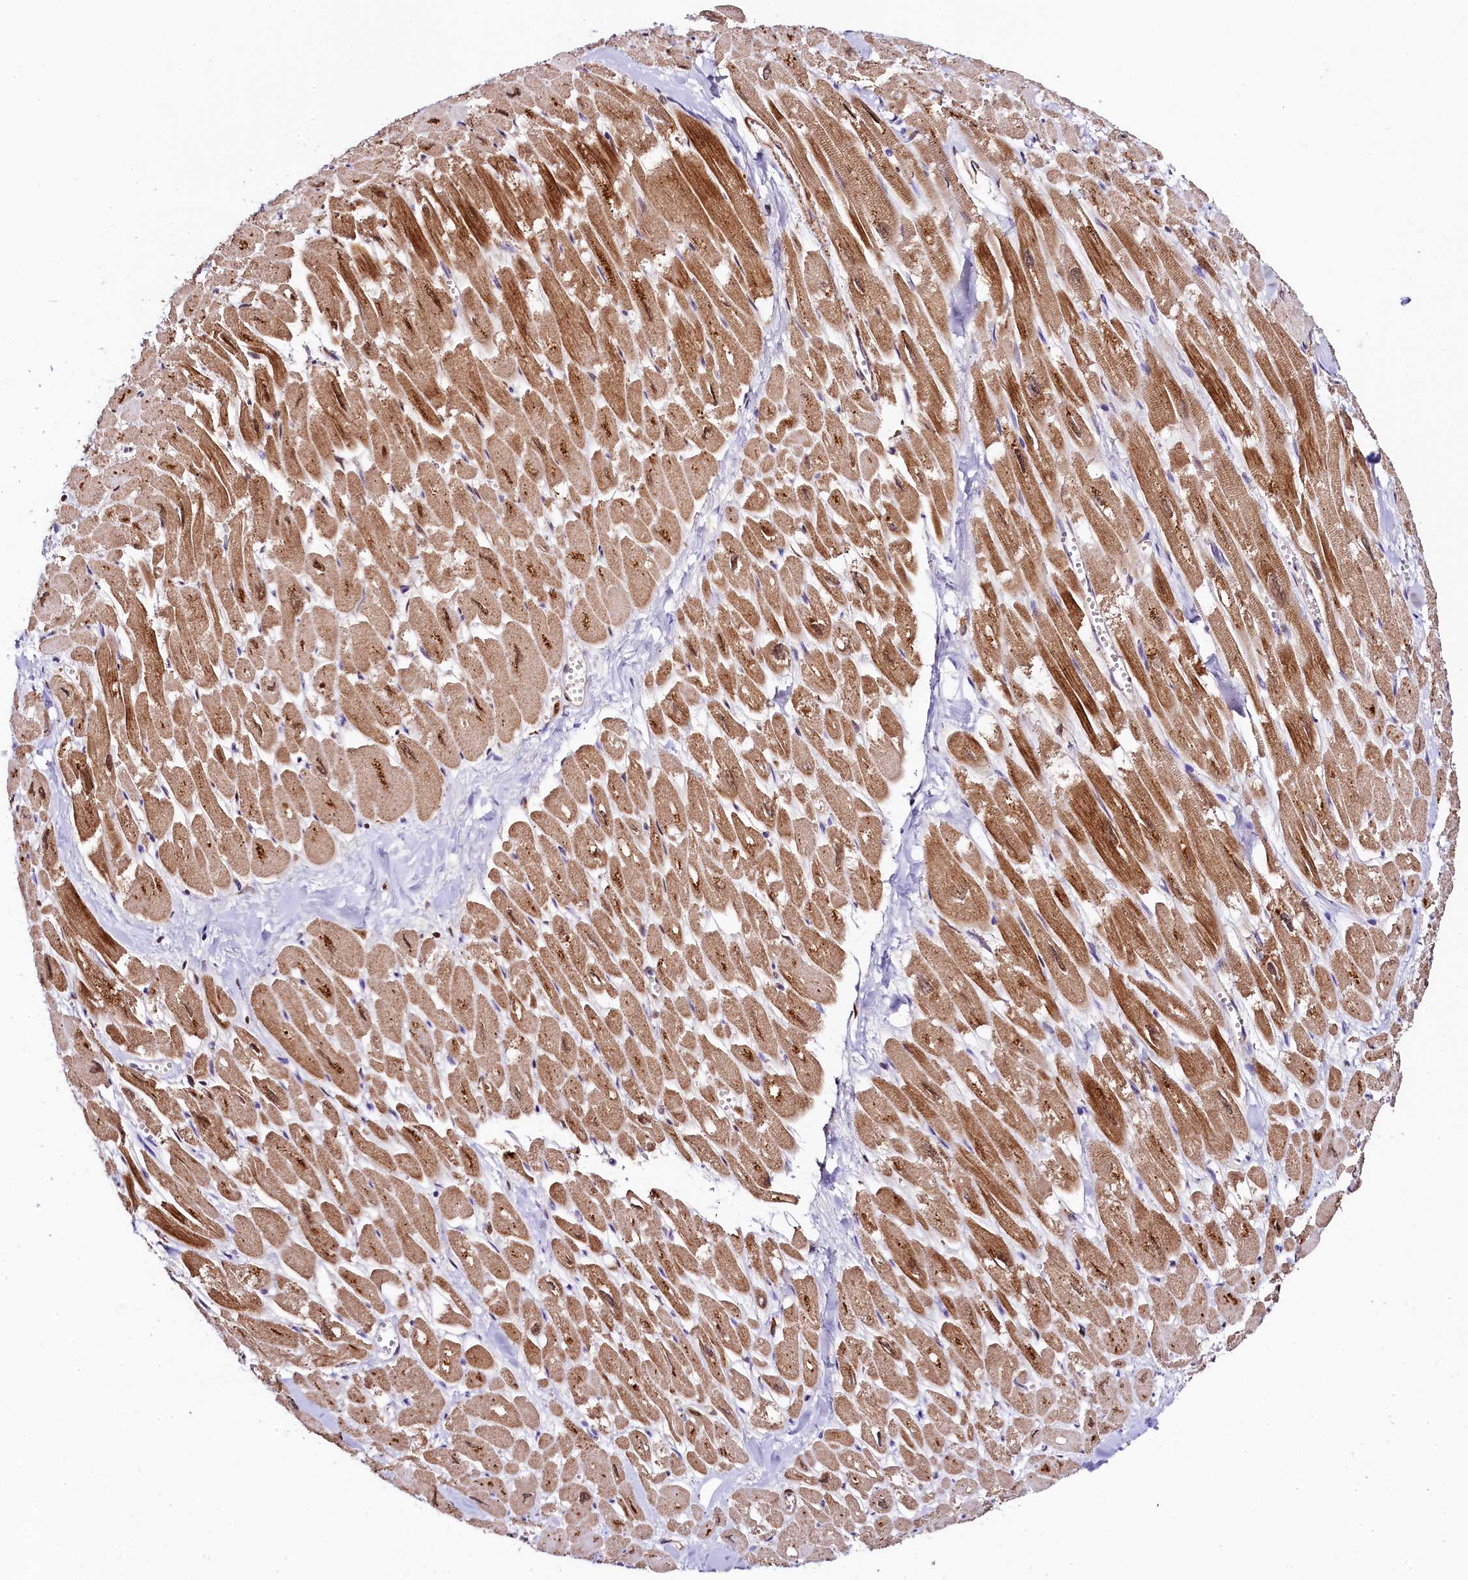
{"staining": {"intensity": "strong", "quantity": ">75%", "location": "cytoplasmic/membranous"}, "tissue": "heart muscle", "cell_type": "Cardiomyocytes", "image_type": "normal", "snomed": [{"axis": "morphology", "description": "Normal tissue, NOS"}, {"axis": "topography", "description": "Heart"}], "caption": "Protein expression analysis of benign human heart muscle reveals strong cytoplasmic/membranous positivity in approximately >75% of cardiomyocytes.", "gene": "CLYBL", "patient": {"sex": "male", "age": 54}}